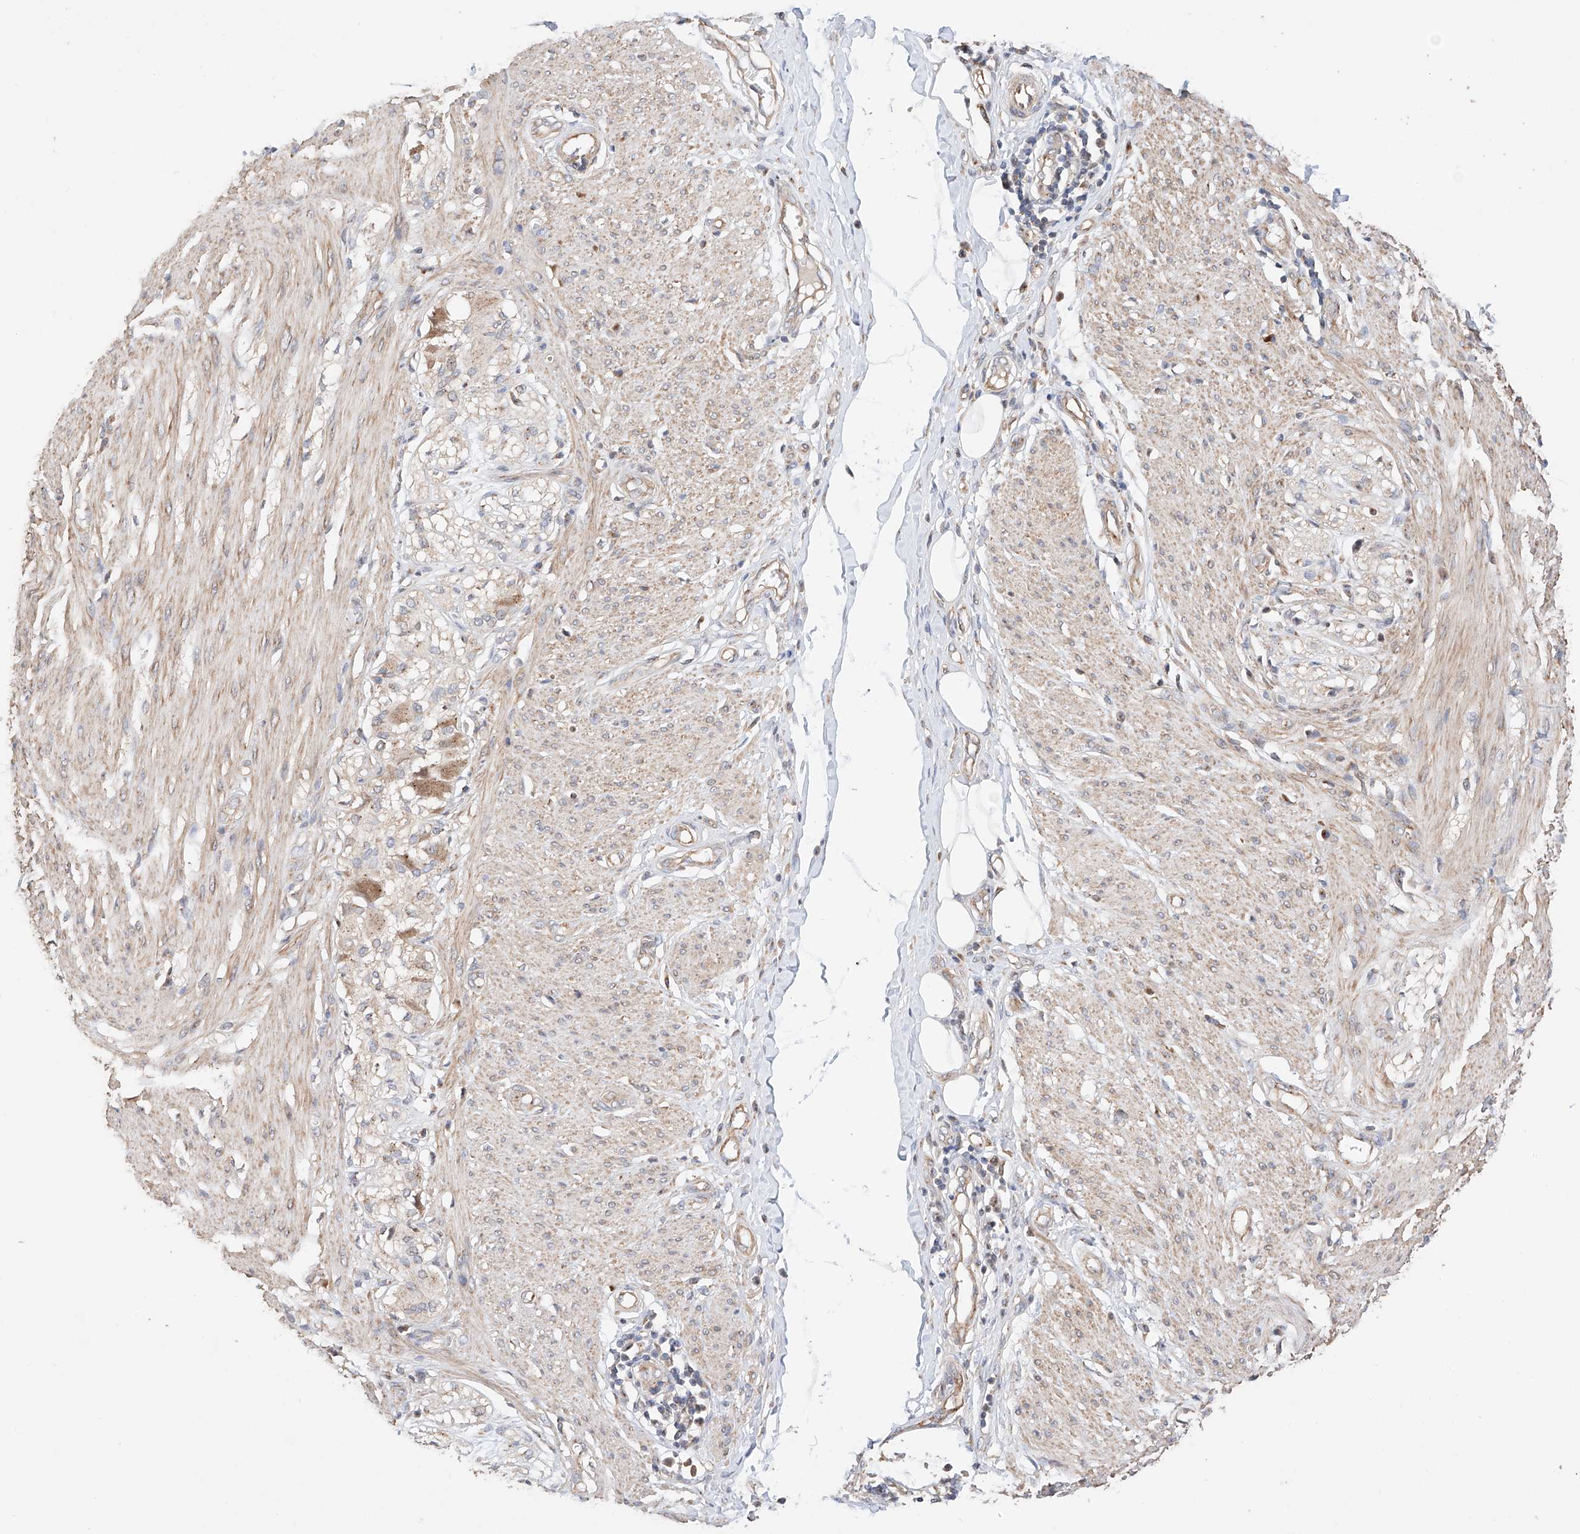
{"staining": {"intensity": "moderate", "quantity": "25%-75%", "location": "cytoplasmic/membranous"}, "tissue": "smooth muscle", "cell_type": "Smooth muscle cells", "image_type": "normal", "snomed": [{"axis": "morphology", "description": "Normal tissue, NOS"}, {"axis": "morphology", "description": "Adenocarcinoma, NOS"}, {"axis": "topography", "description": "Colon"}, {"axis": "topography", "description": "Peripheral nerve tissue"}], "caption": "IHC photomicrograph of benign smooth muscle stained for a protein (brown), which reveals medium levels of moderate cytoplasmic/membranous positivity in approximately 25%-75% of smooth muscle cells.", "gene": "MOSPD1", "patient": {"sex": "male", "age": 14}}